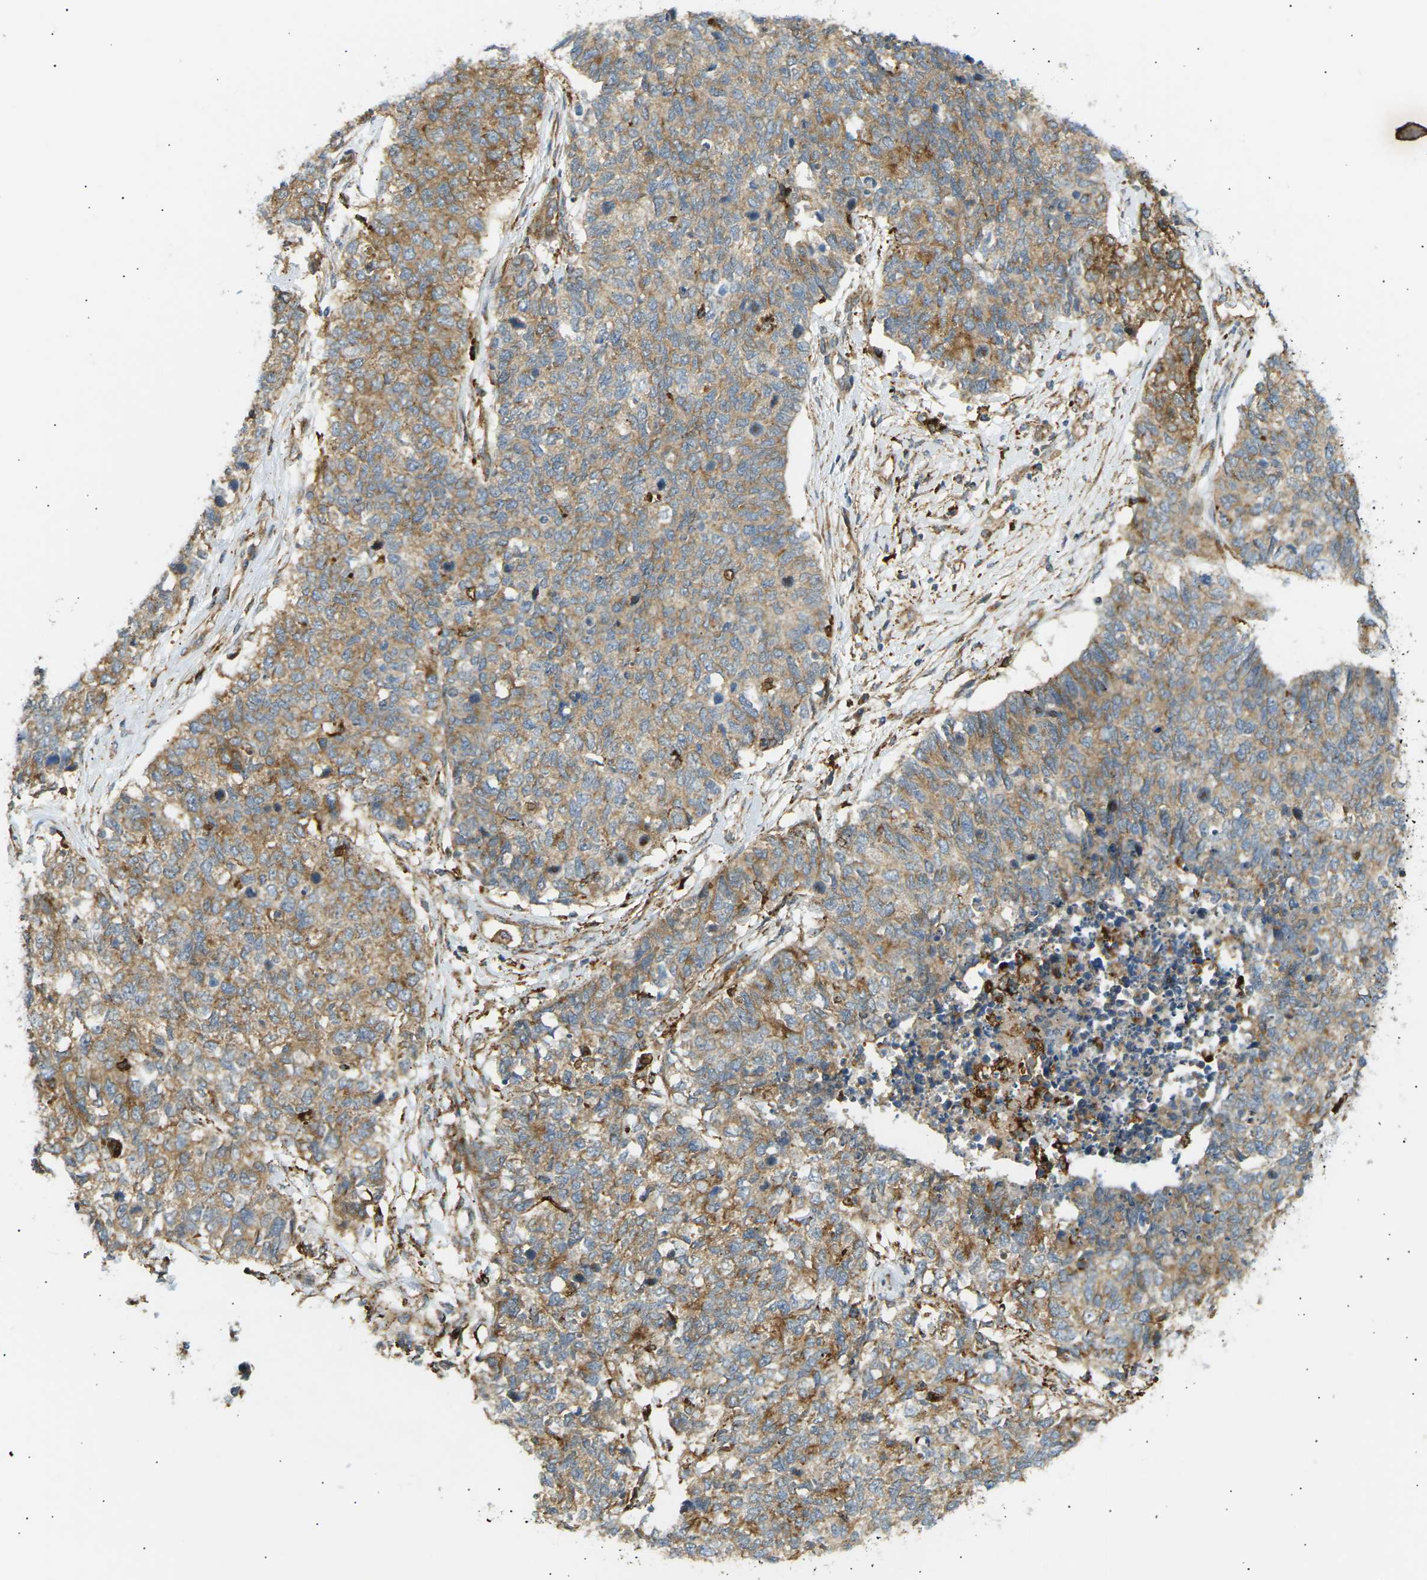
{"staining": {"intensity": "moderate", "quantity": ">75%", "location": "cytoplasmic/membranous"}, "tissue": "cervical cancer", "cell_type": "Tumor cells", "image_type": "cancer", "snomed": [{"axis": "morphology", "description": "Squamous cell carcinoma, NOS"}, {"axis": "topography", "description": "Cervix"}], "caption": "Cervical cancer (squamous cell carcinoma) tissue shows moderate cytoplasmic/membranous staining in approximately >75% of tumor cells, visualized by immunohistochemistry.", "gene": "CDK17", "patient": {"sex": "female", "age": 63}}